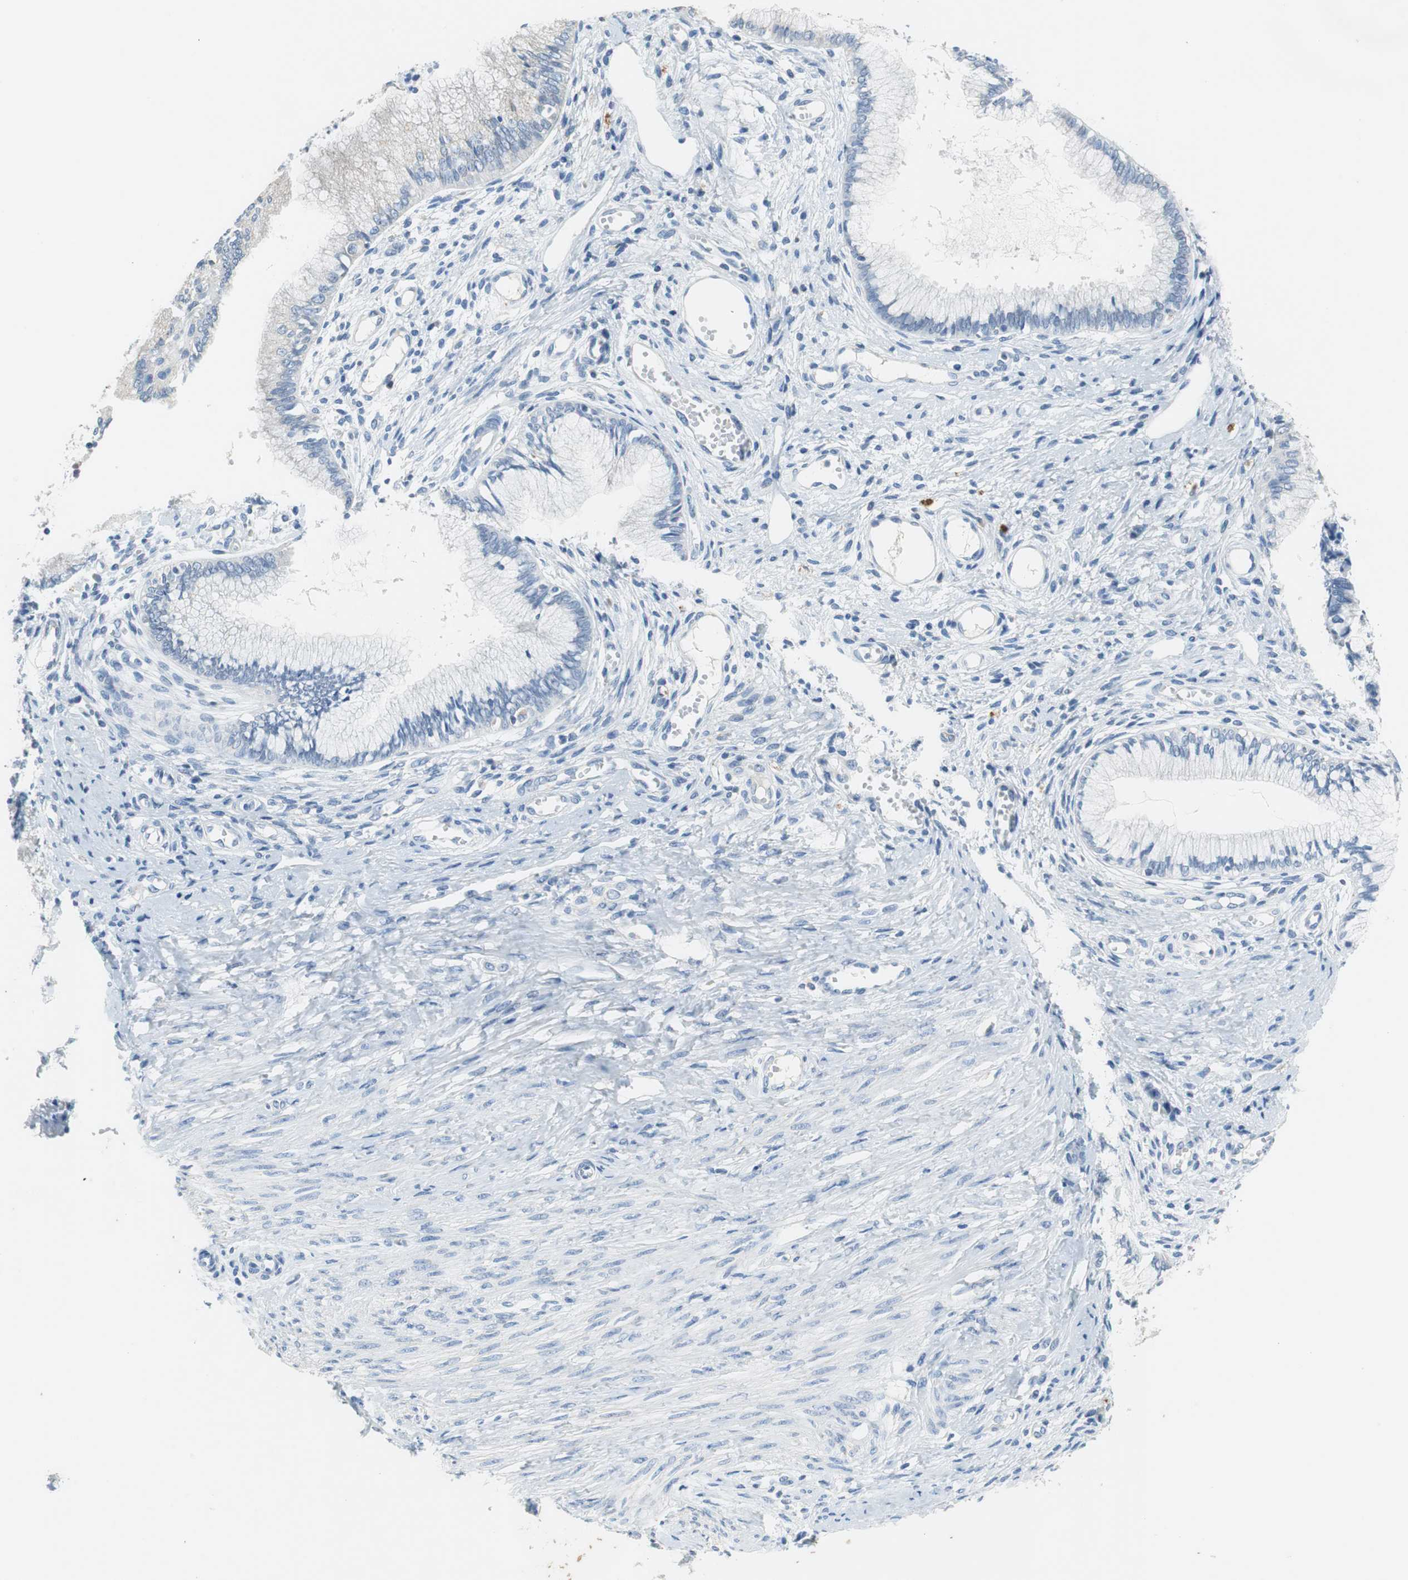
{"staining": {"intensity": "negative", "quantity": "none", "location": "none"}, "tissue": "cervical cancer", "cell_type": "Tumor cells", "image_type": "cancer", "snomed": [{"axis": "morphology", "description": "Adenocarcinoma, NOS"}, {"axis": "topography", "description": "Cervix"}], "caption": "Protein analysis of cervical adenocarcinoma demonstrates no significant staining in tumor cells.", "gene": "TEX264", "patient": {"sex": "female", "age": 36}}